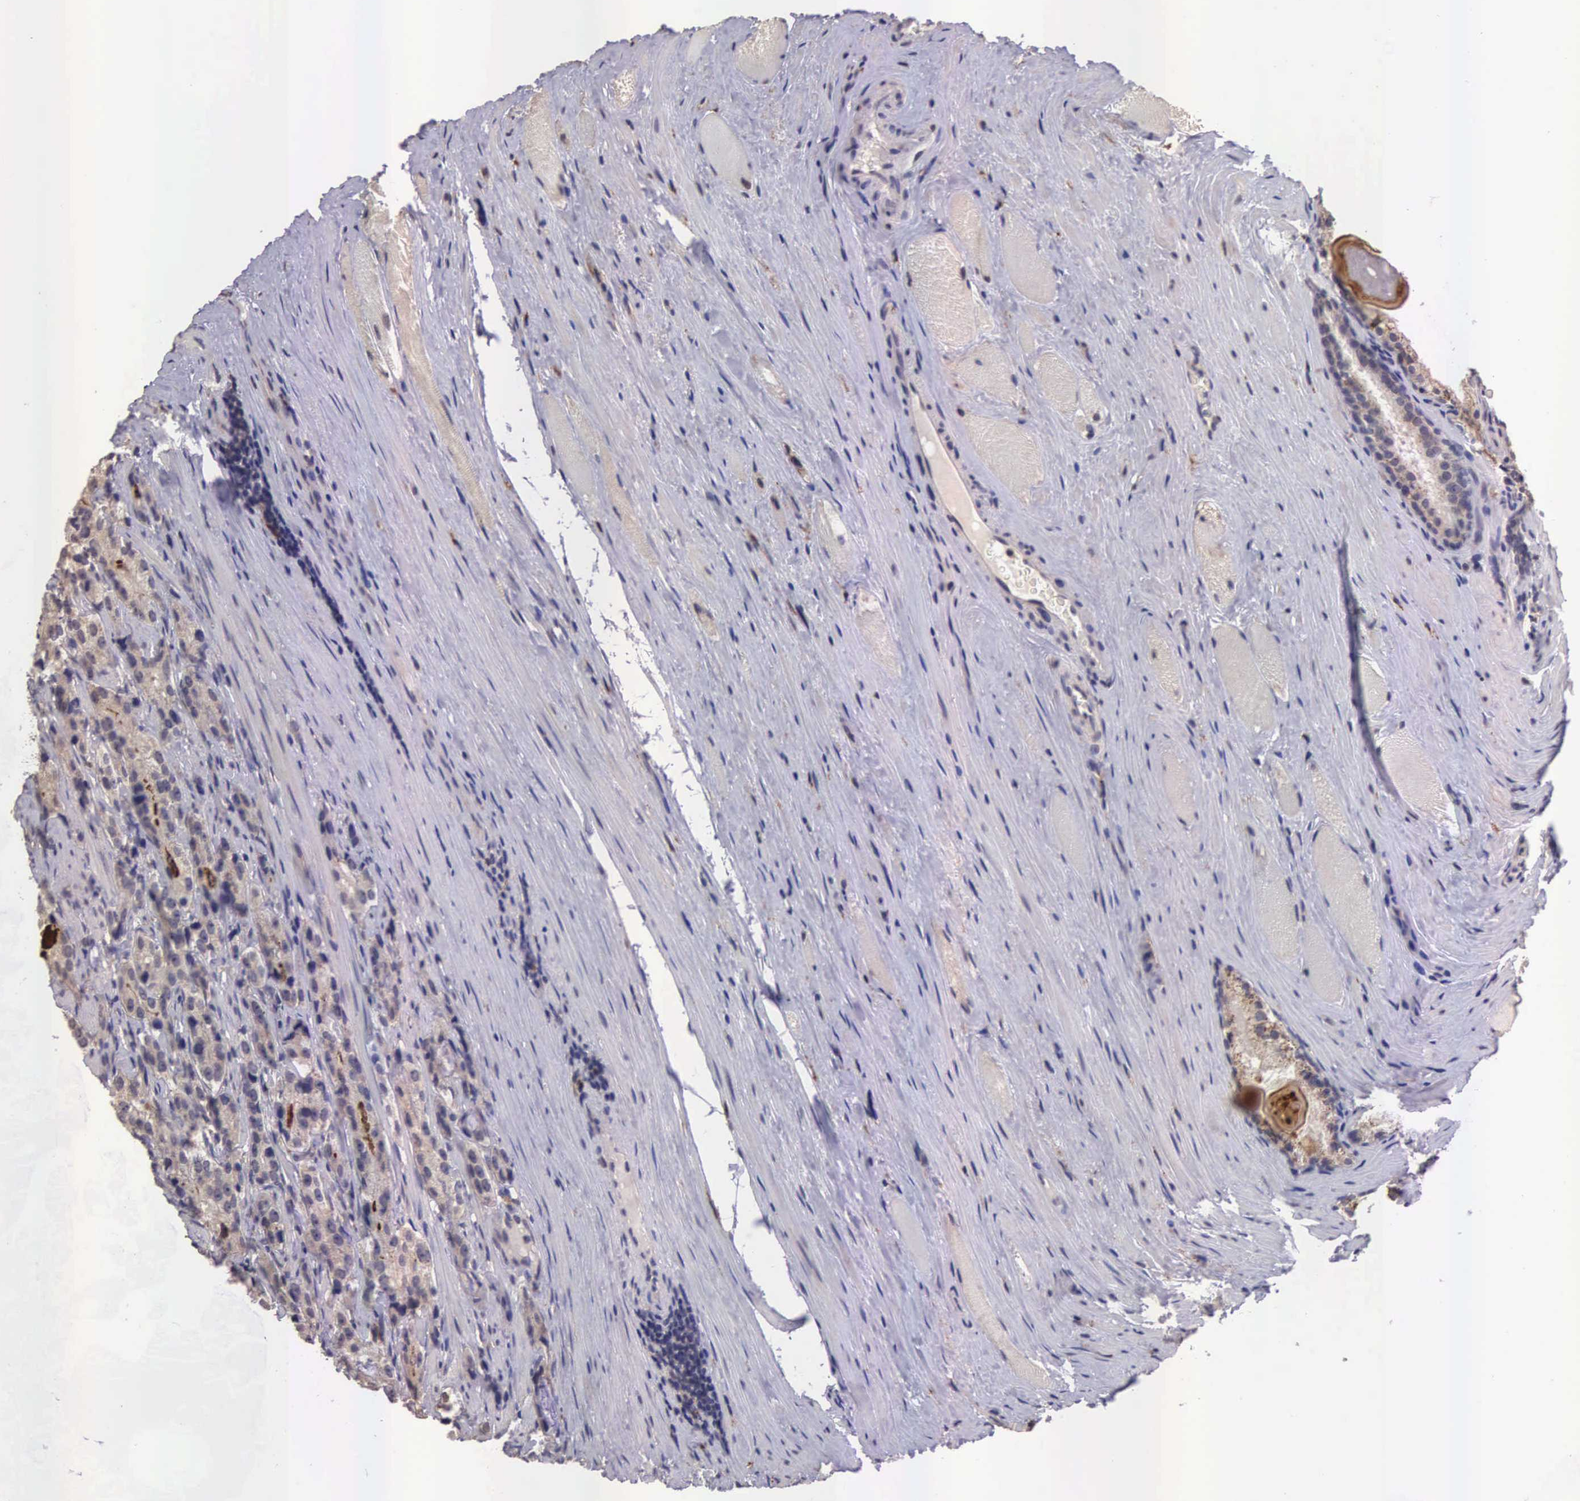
{"staining": {"intensity": "moderate", "quantity": ">75%", "location": "cytoplasmic/membranous"}, "tissue": "prostate cancer", "cell_type": "Tumor cells", "image_type": "cancer", "snomed": [{"axis": "morphology", "description": "Adenocarcinoma, Medium grade"}, {"axis": "topography", "description": "Prostate"}], "caption": "Tumor cells exhibit medium levels of moderate cytoplasmic/membranous positivity in about >75% of cells in prostate cancer. Using DAB (brown) and hematoxylin (blue) stains, captured at high magnification using brightfield microscopy.", "gene": "CDC45", "patient": {"sex": "male", "age": 72}}